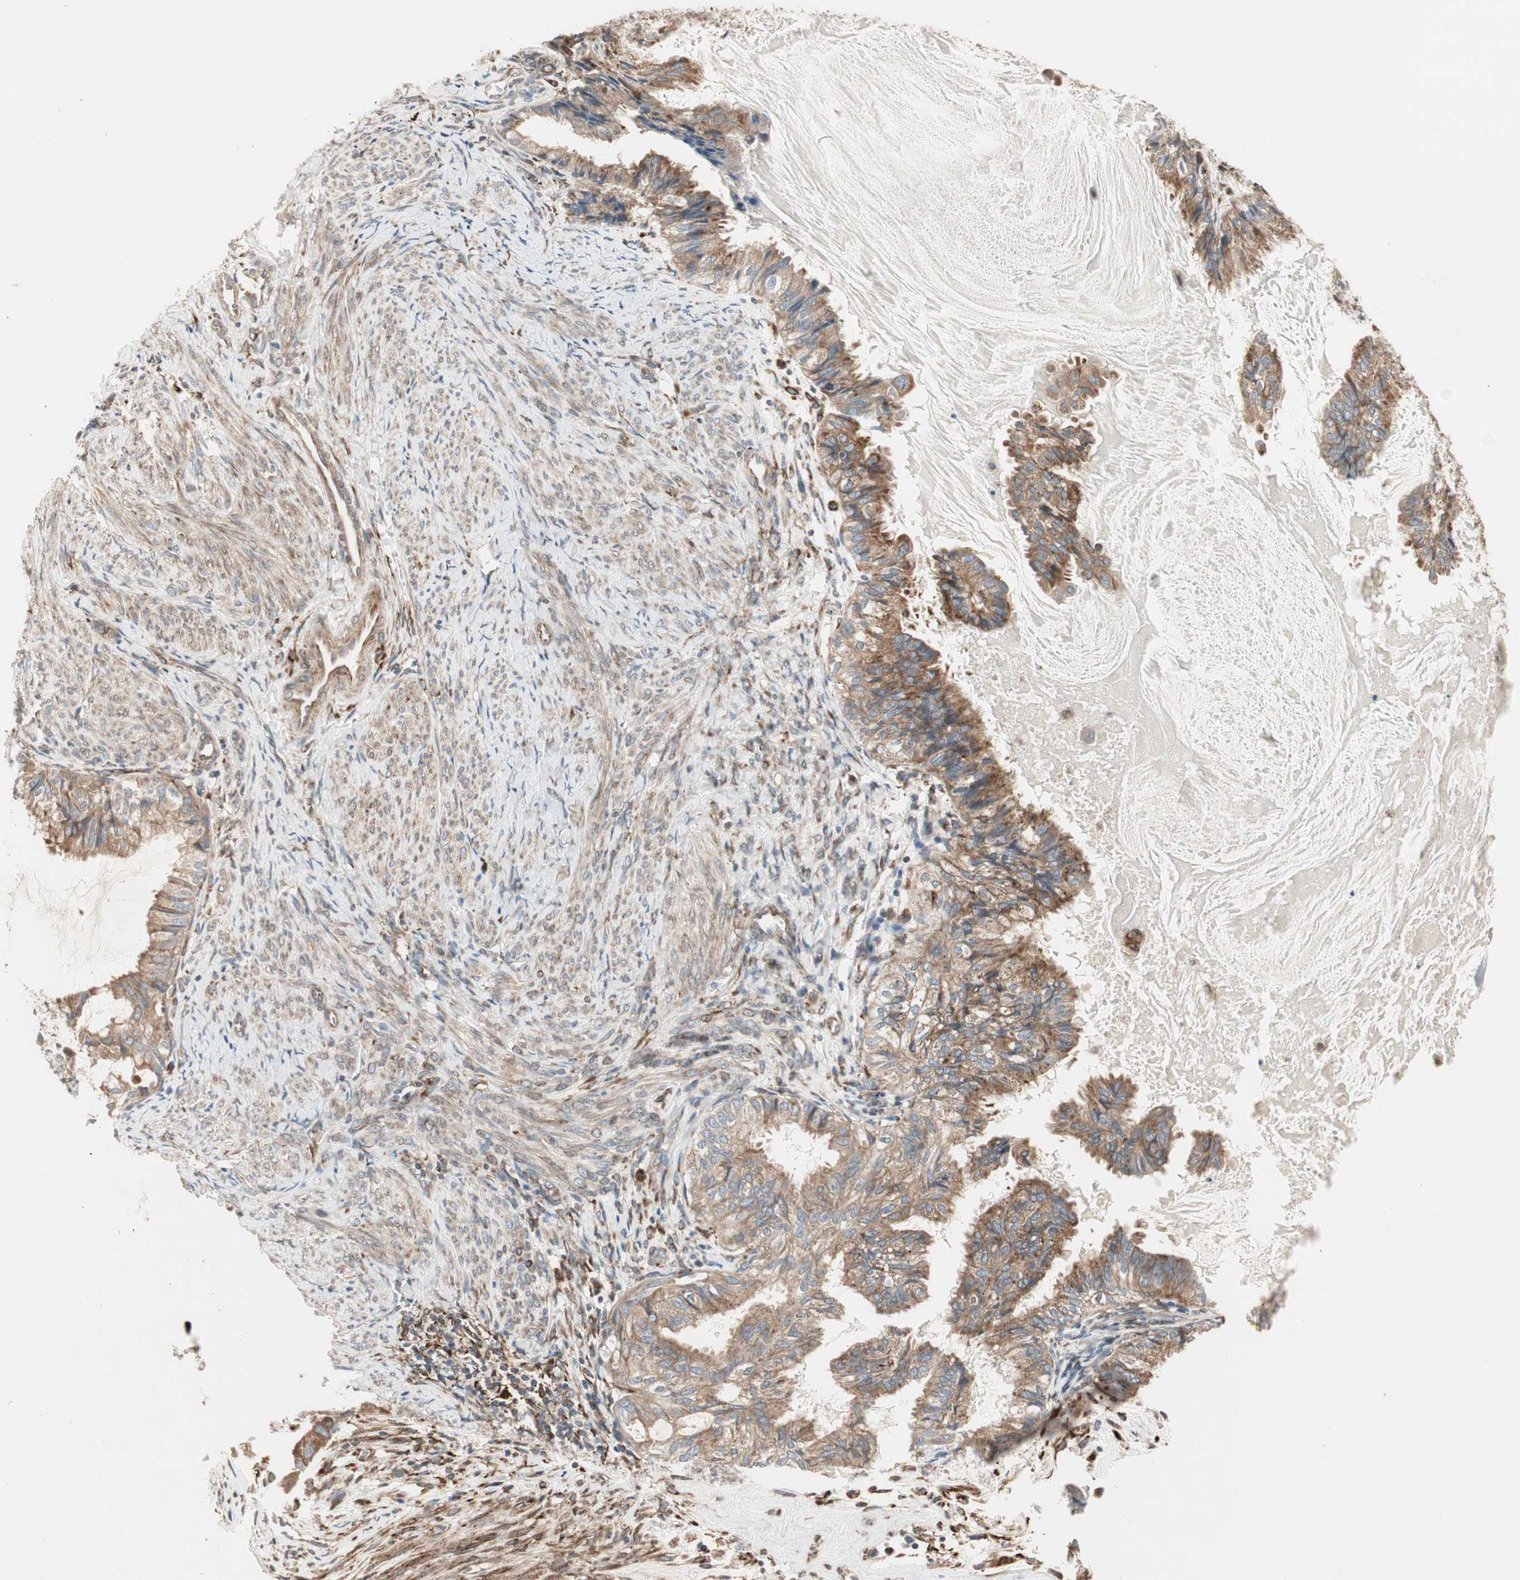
{"staining": {"intensity": "moderate", "quantity": ">75%", "location": "cytoplasmic/membranous"}, "tissue": "cervical cancer", "cell_type": "Tumor cells", "image_type": "cancer", "snomed": [{"axis": "morphology", "description": "Normal tissue, NOS"}, {"axis": "morphology", "description": "Adenocarcinoma, NOS"}, {"axis": "topography", "description": "Cervix"}, {"axis": "topography", "description": "Endometrium"}], "caption": "Cervical cancer (adenocarcinoma) stained with DAB (3,3'-diaminobenzidine) immunohistochemistry (IHC) demonstrates medium levels of moderate cytoplasmic/membranous staining in about >75% of tumor cells.", "gene": "H6PD", "patient": {"sex": "female", "age": 86}}